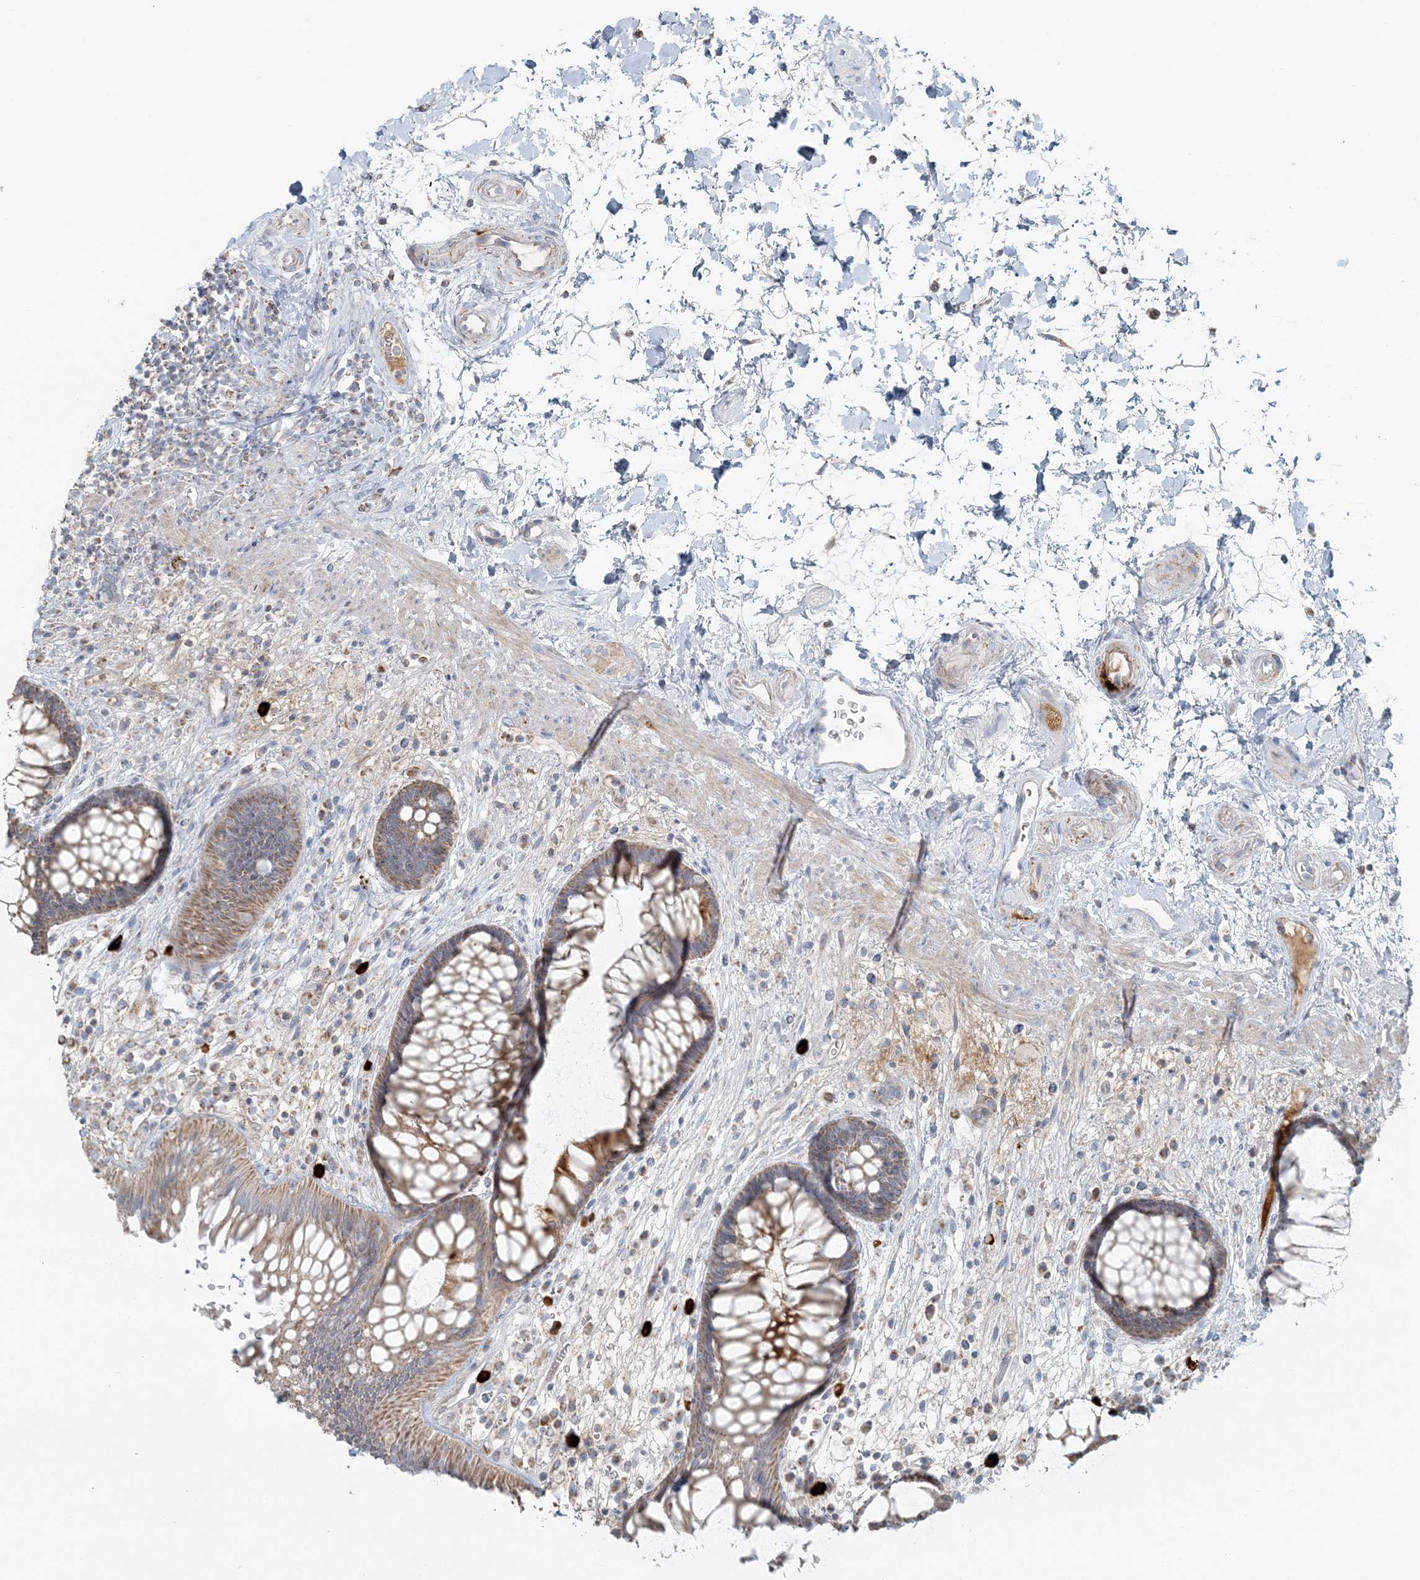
{"staining": {"intensity": "moderate", "quantity": ">75%", "location": "cytoplasmic/membranous"}, "tissue": "rectum", "cell_type": "Glandular cells", "image_type": "normal", "snomed": [{"axis": "morphology", "description": "Normal tissue, NOS"}, {"axis": "topography", "description": "Rectum"}], "caption": "The image exhibits immunohistochemical staining of normal rectum. There is moderate cytoplasmic/membranous positivity is present in approximately >75% of glandular cells.", "gene": "SLC22A16", "patient": {"sex": "male", "age": 51}}